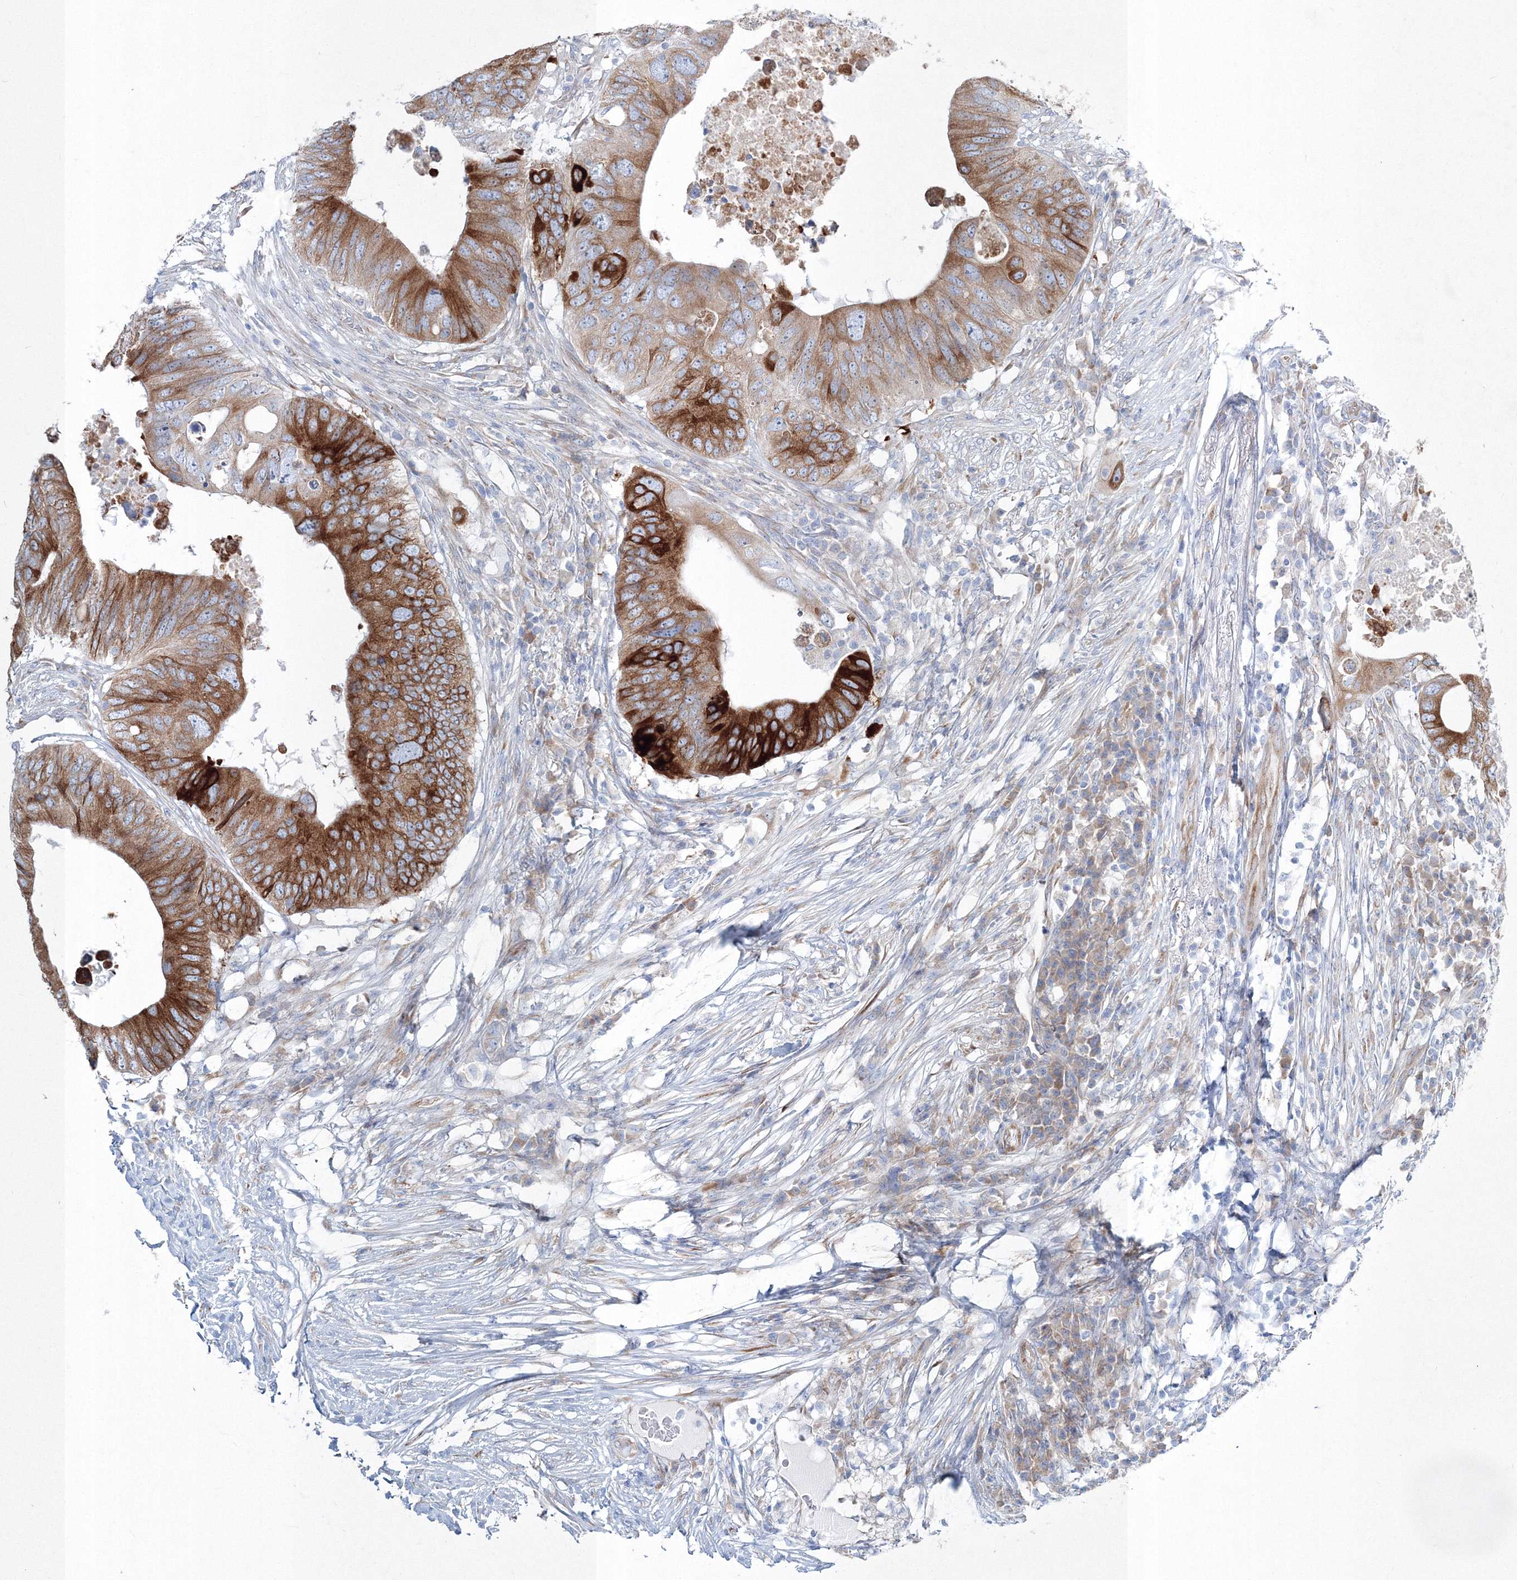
{"staining": {"intensity": "strong", "quantity": ">75%", "location": "cytoplasmic/membranous"}, "tissue": "colorectal cancer", "cell_type": "Tumor cells", "image_type": "cancer", "snomed": [{"axis": "morphology", "description": "Adenocarcinoma, NOS"}, {"axis": "topography", "description": "Colon"}], "caption": "Human colorectal cancer stained with a brown dye displays strong cytoplasmic/membranous positive positivity in approximately >75% of tumor cells.", "gene": "RCN1", "patient": {"sex": "male", "age": 71}}